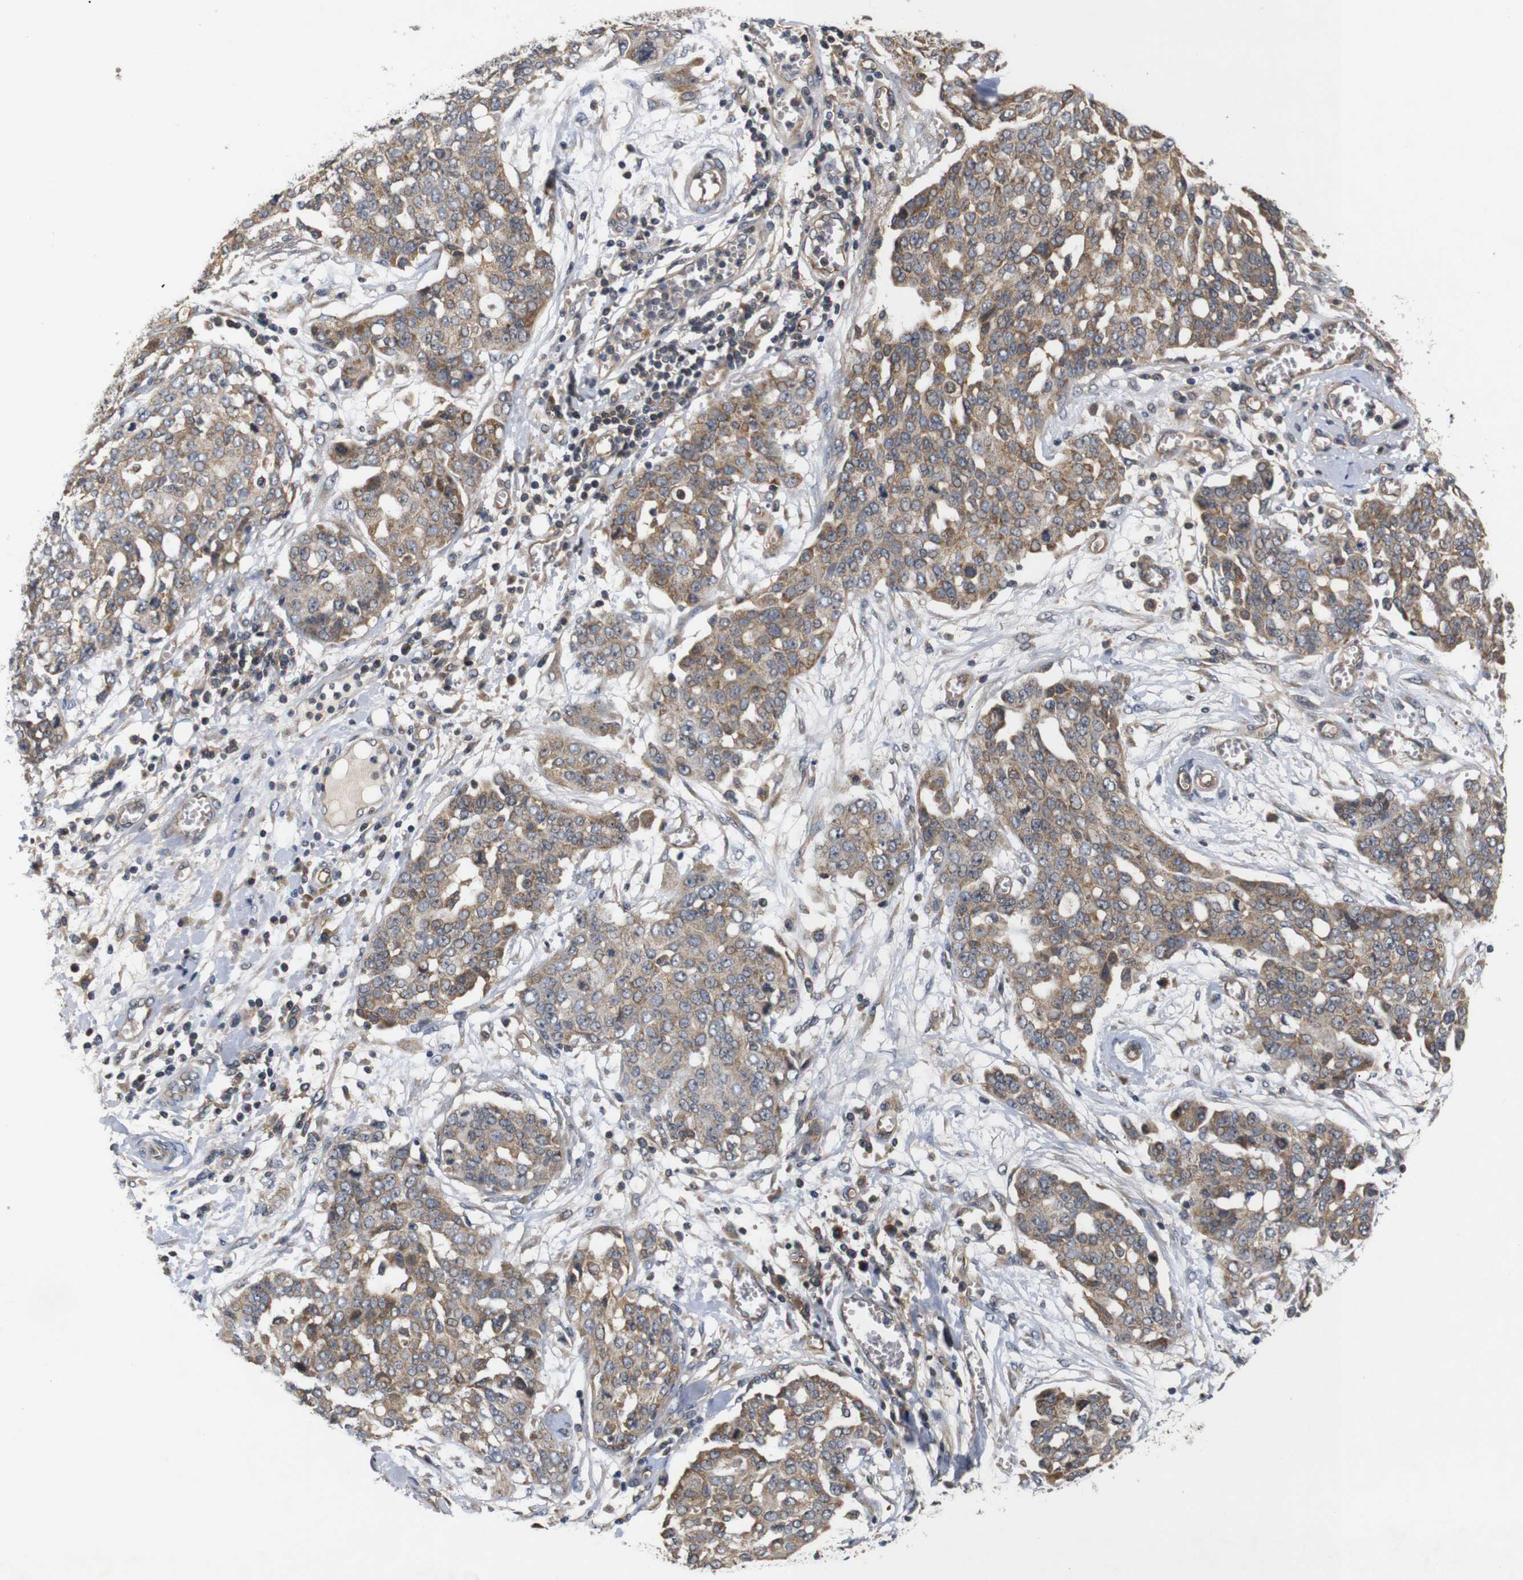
{"staining": {"intensity": "moderate", "quantity": ">75%", "location": "cytoplasmic/membranous"}, "tissue": "ovarian cancer", "cell_type": "Tumor cells", "image_type": "cancer", "snomed": [{"axis": "morphology", "description": "Cystadenocarcinoma, serous, NOS"}, {"axis": "topography", "description": "Soft tissue"}, {"axis": "topography", "description": "Ovary"}], "caption": "Human serous cystadenocarcinoma (ovarian) stained with a brown dye displays moderate cytoplasmic/membranous positive positivity in about >75% of tumor cells.", "gene": "RIPK1", "patient": {"sex": "female", "age": 57}}